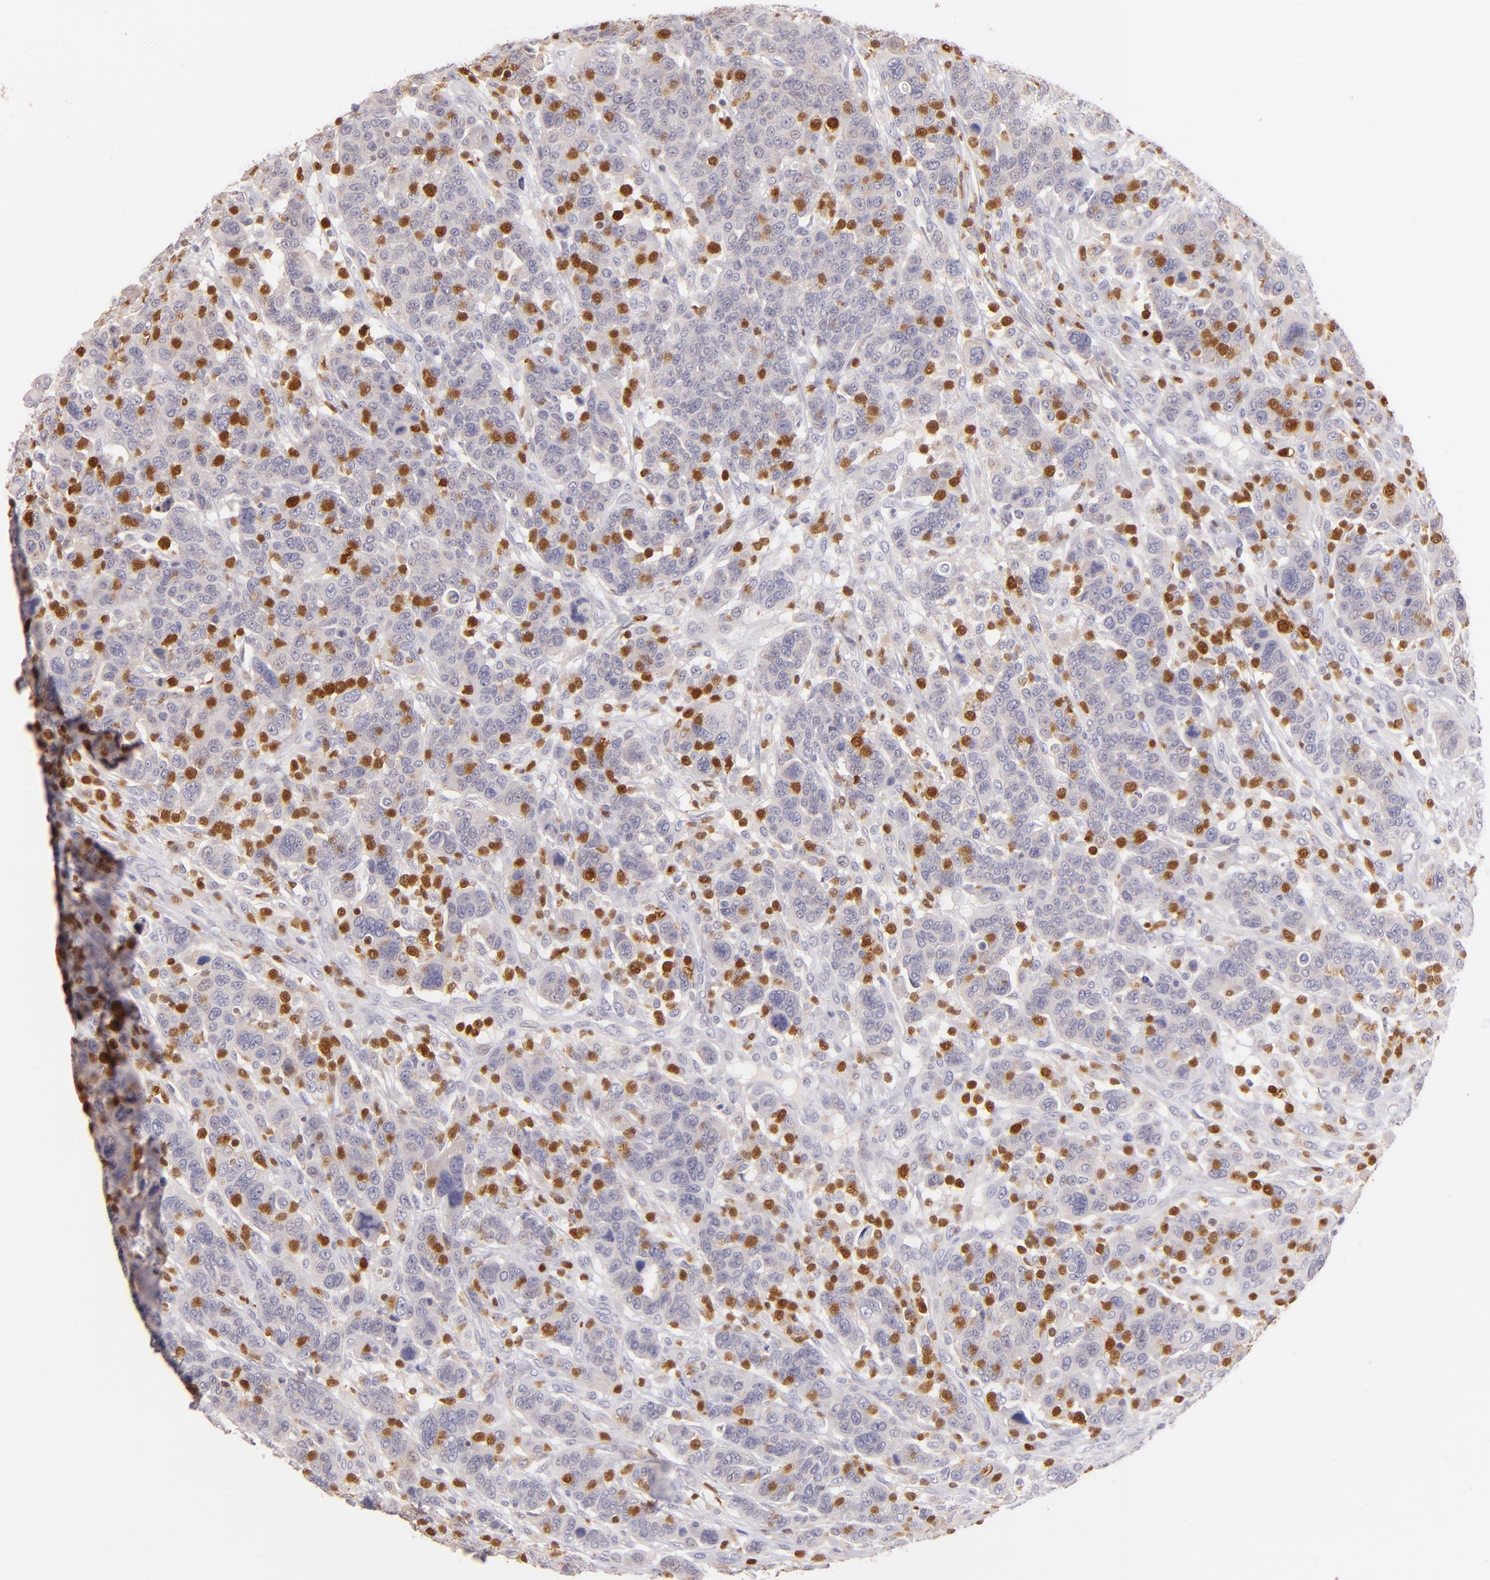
{"staining": {"intensity": "negative", "quantity": "none", "location": "none"}, "tissue": "breast cancer", "cell_type": "Tumor cells", "image_type": "cancer", "snomed": [{"axis": "morphology", "description": "Duct carcinoma"}, {"axis": "topography", "description": "Breast"}], "caption": "Immunohistochemistry (IHC) image of human breast cancer (intraductal carcinoma) stained for a protein (brown), which displays no expression in tumor cells. Nuclei are stained in blue.", "gene": "ZAP70", "patient": {"sex": "female", "age": 37}}